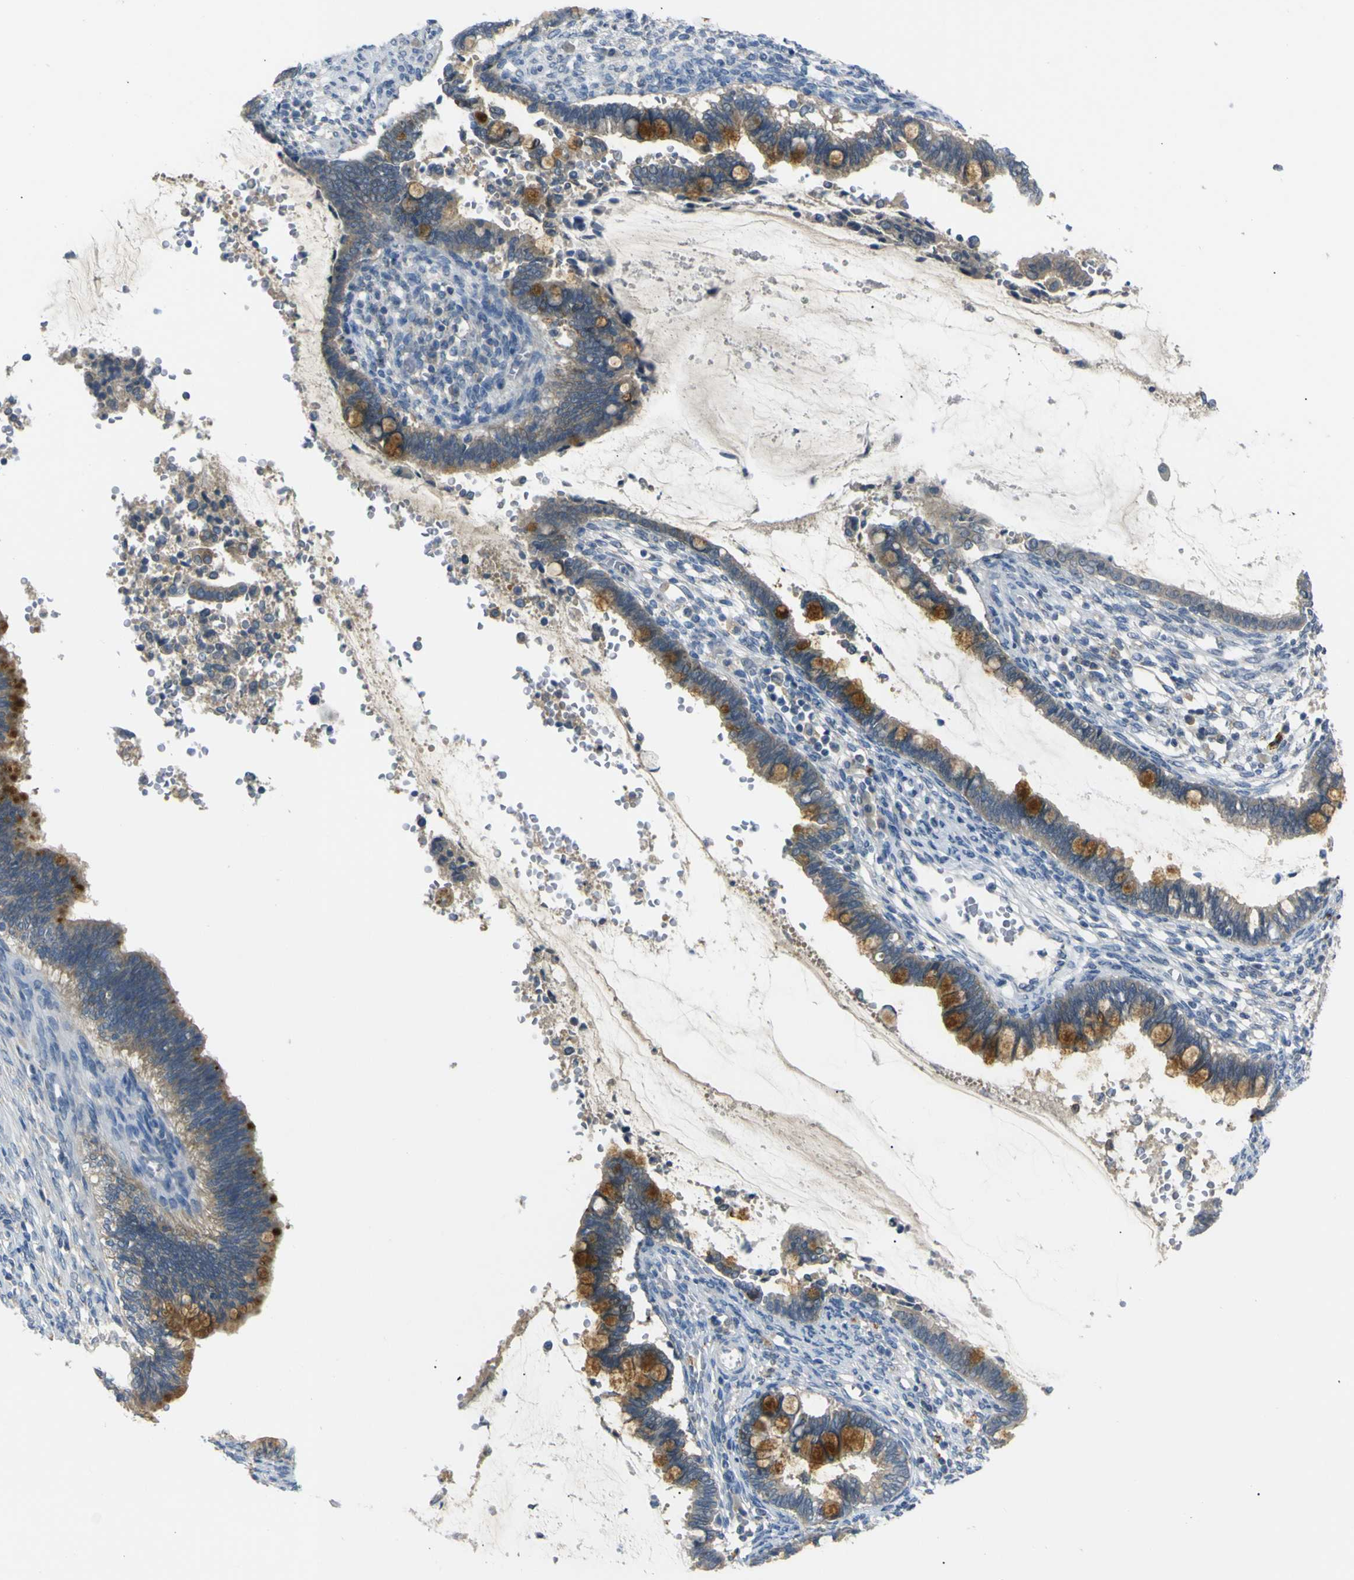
{"staining": {"intensity": "moderate", "quantity": "25%-75%", "location": "cytoplasmic/membranous"}, "tissue": "cervical cancer", "cell_type": "Tumor cells", "image_type": "cancer", "snomed": [{"axis": "morphology", "description": "Adenocarcinoma, NOS"}, {"axis": "topography", "description": "Cervix"}], "caption": "This image shows IHC staining of cervical adenocarcinoma, with medium moderate cytoplasmic/membranous expression in about 25%-75% of tumor cells.", "gene": "C6orf89", "patient": {"sex": "female", "age": 44}}